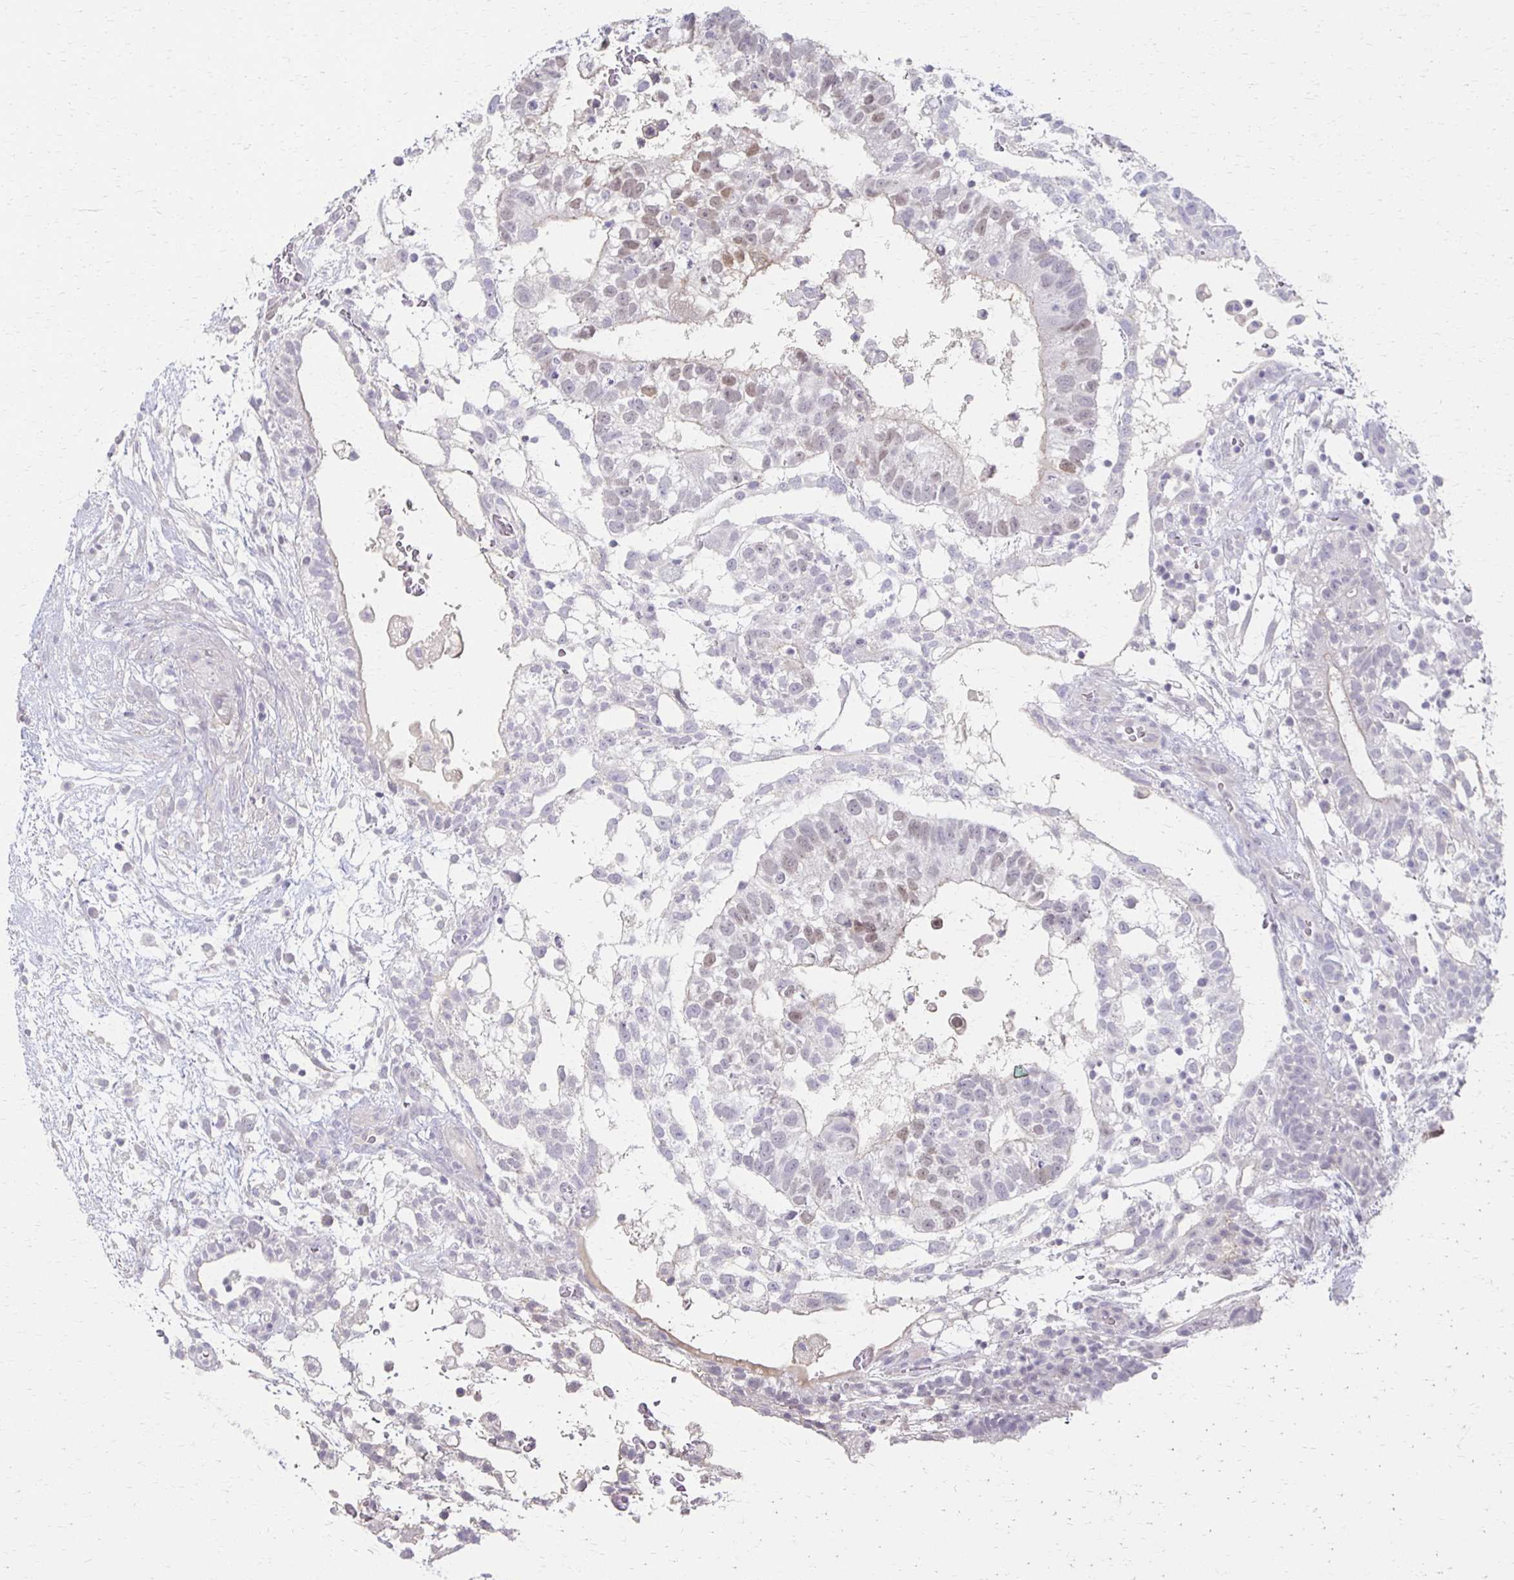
{"staining": {"intensity": "moderate", "quantity": "<25%", "location": "nuclear"}, "tissue": "testis cancer", "cell_type": "Tumor cells", "image_type": "cancer", "snomed": [{"axis": "morphology", "description": "Normal tissue, NOS"}, {"axis": "morphology", "description": "Carcinoma, Embryonal, NOS"}, {"axis": "topography", "description": "Testis"}], "caption": "This is an image of immunohistochemistry (IHC) staining of testis cancer, which shows moderate staining in the nuclear of tumor cells.", "gene": "FOXO4", "patient": {"sex": "male", "age": 32}}